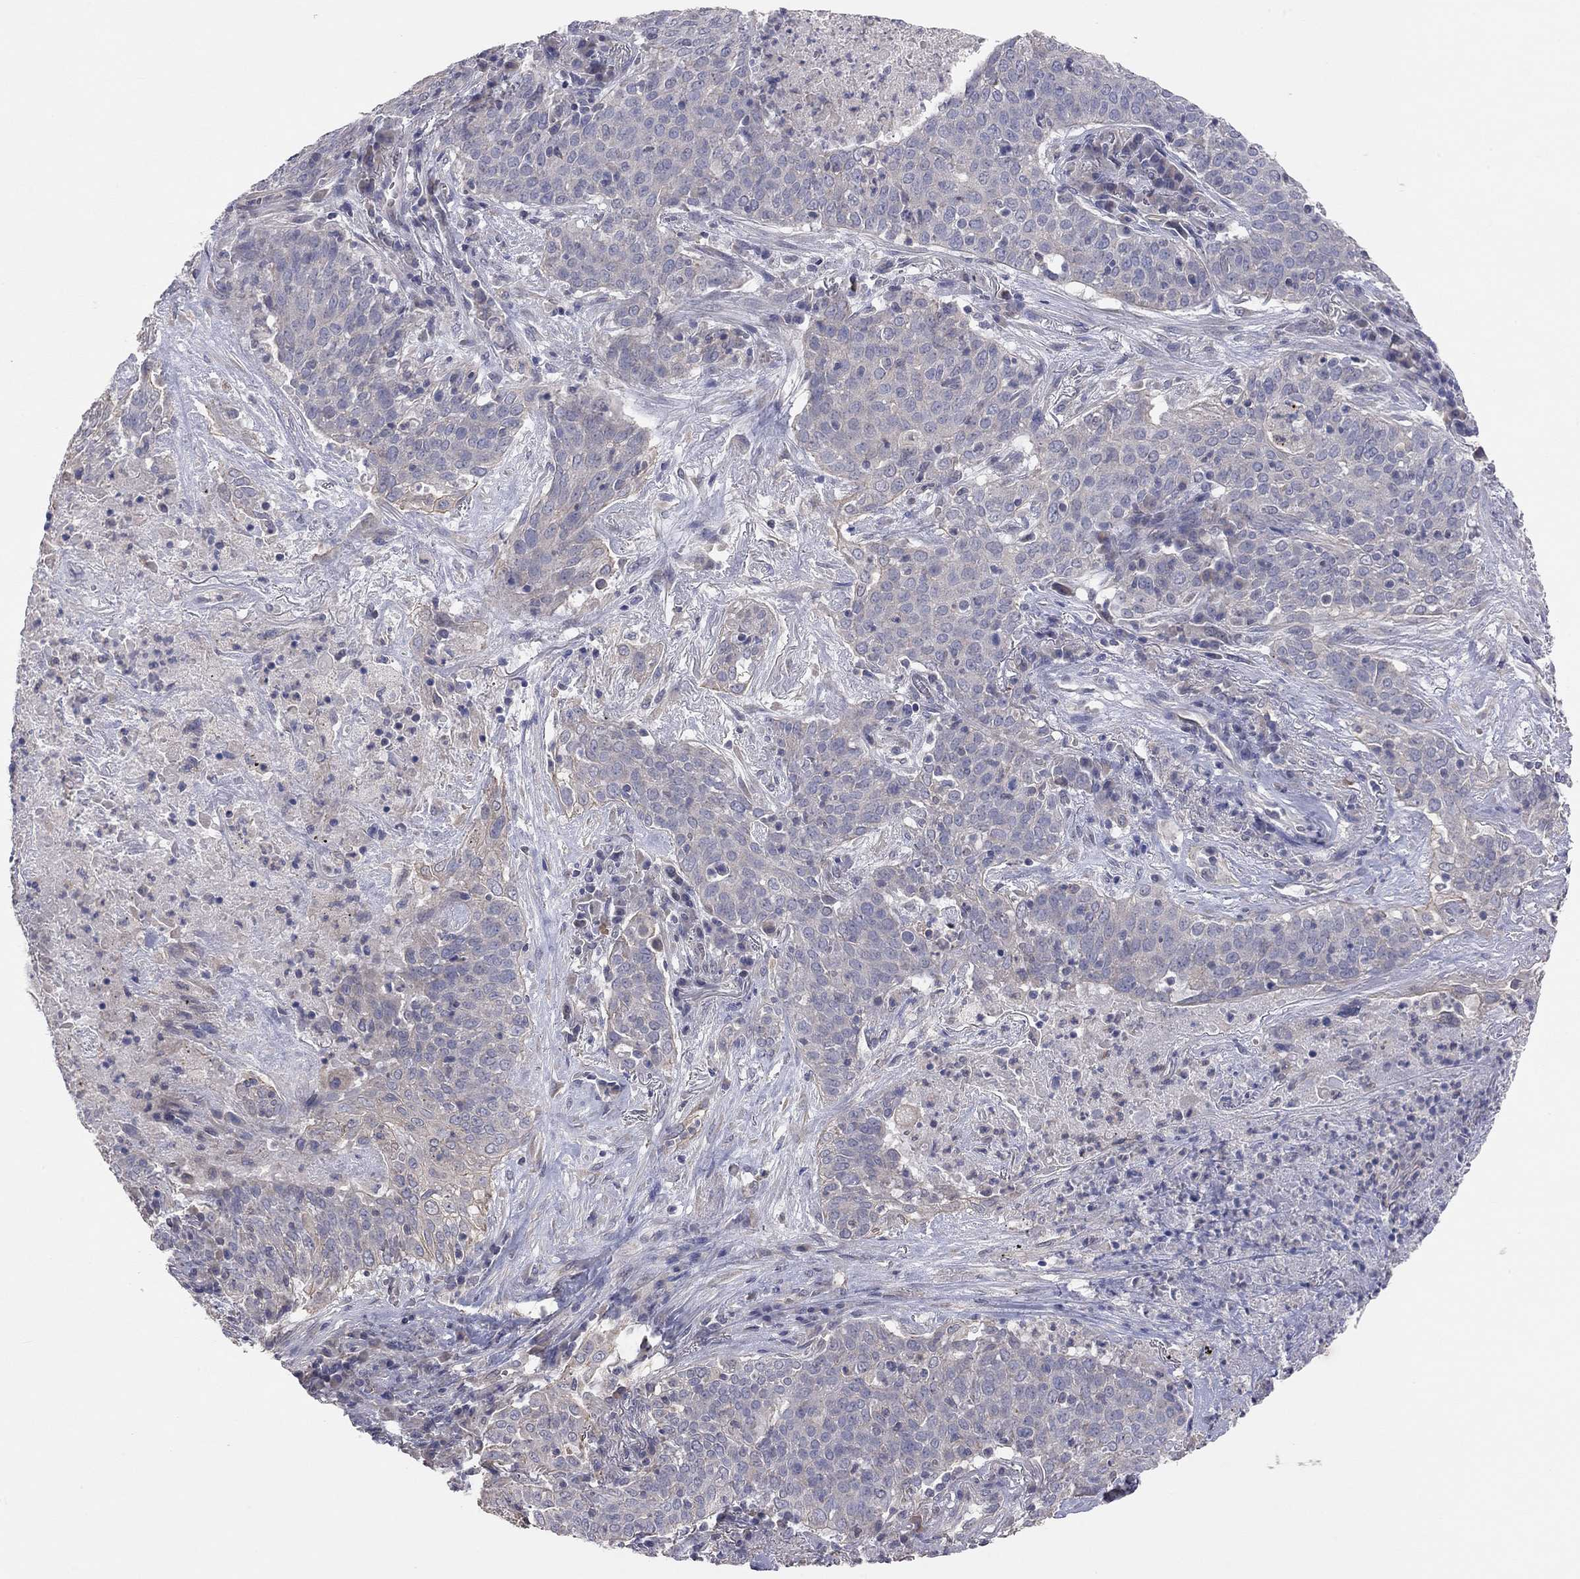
{"staining": {"intensity": "weak", "quantity": "<25%", "location": "cytoplasmic/membranous"}, "tissue": "lung cancer", "cell_type": "Tumor cells", "image_type": "cancer", "snomed": [{"axis": "morphology", "description": "Squamous cell carcinoma, NOS"}, {"axis": "topography", "description": "Lung"}], "caption": "This is an immunohistochemistry image of squamous cell carcinoma (lung). There is no expression in tumor cells.", "gene": "KCNB1", "patient": {"sex": "male", "age": 82}}